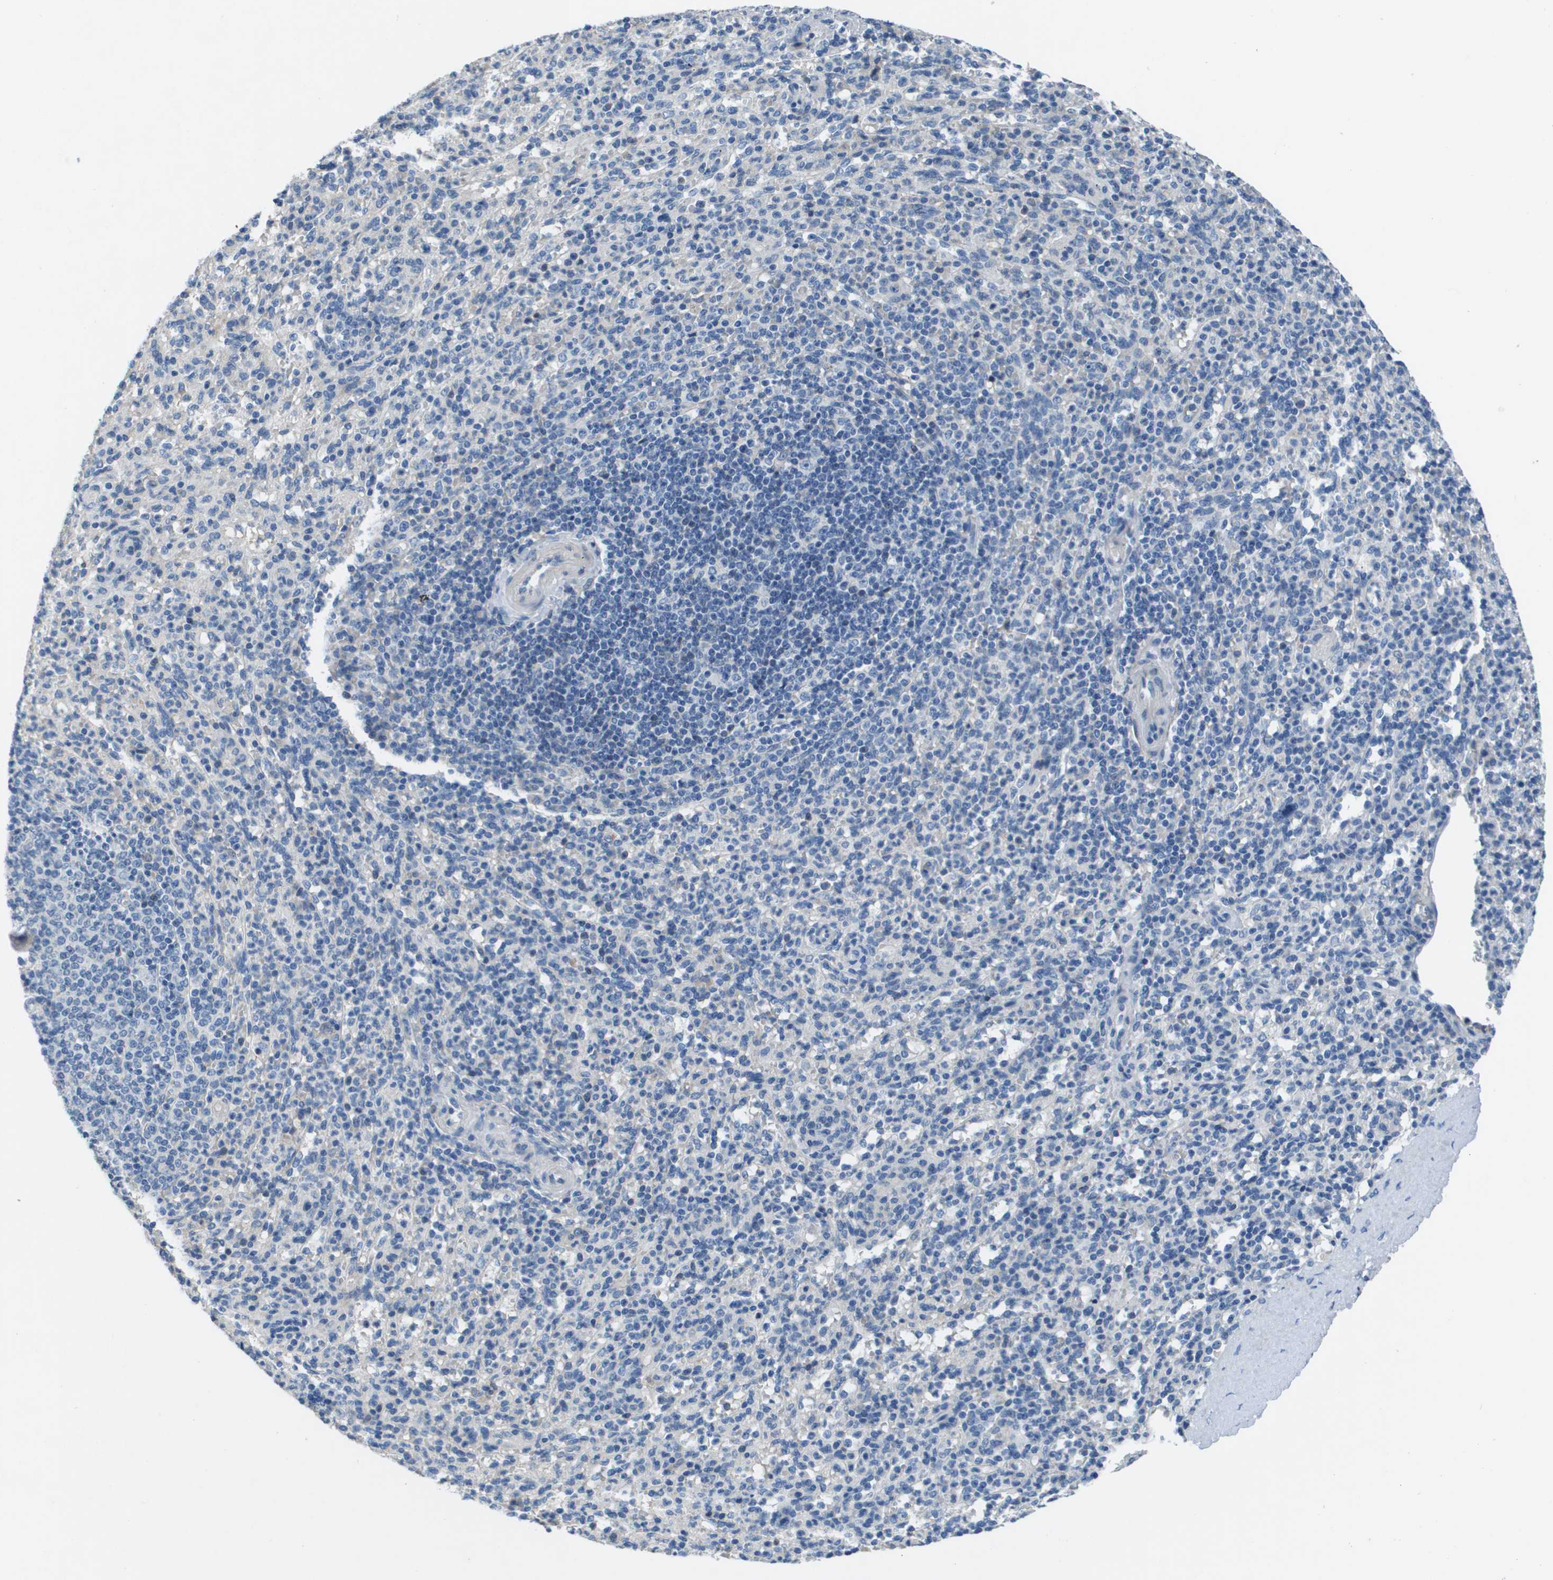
{"staining": {"intensity": "negative", "quantity": "none", "location": "none"}, "tissue": "spleen", "cell_type": "Cells in red pulp", "image_type": "normal", "snomed": [{"axis": "morphology", "description": "Normal tissue, NOS"}, {"axis": "topography", "description": "Spleen"}], "caption": "This is a photomicrograph of immunohistochemistry staining of normal spleen, which shows no positivity in cells in red pulp.", "gene": "NCS1", "patient": {"sex": "male", "age": 36}}